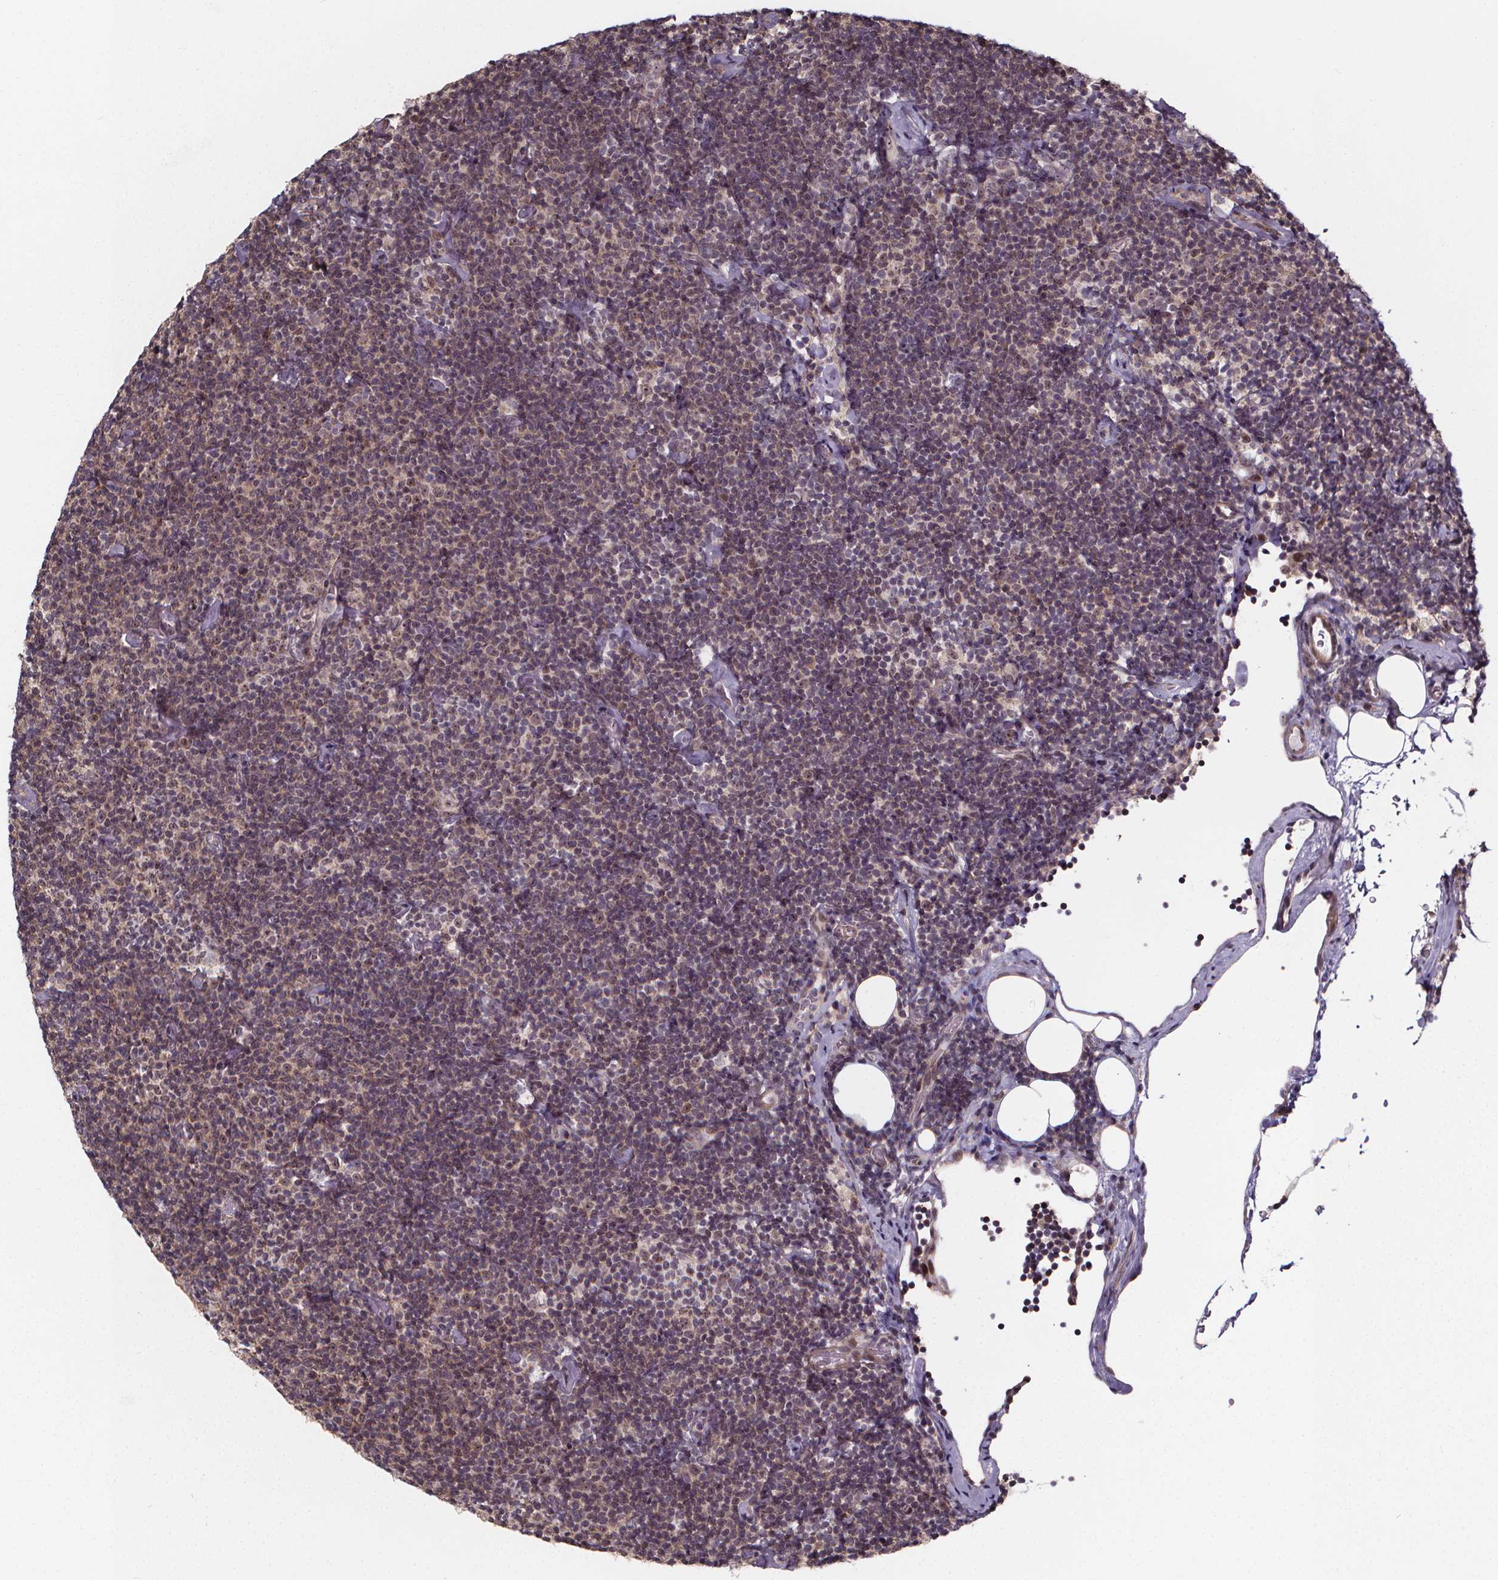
{"staining": {"intensity": "negative", "quantity": "none", "location": "none"}, "tissue": "lymphoma", "cell_type": "Tumor cells", "image_type": "cancer", "snomed": [{"axis": "morphology", "description": "Malignant lymphoma, non-Hodgkin's type, Low grade"}, {"axis": "topography", "description": "Lymph node"}], "caption": "Micrograph shows no protein staining in tumor cells of low-grade malignant lymphoma, non-Hodgkin's type tissue.", "gene": "DDIT3", "patient": {"sex": "male", "age": 81}}